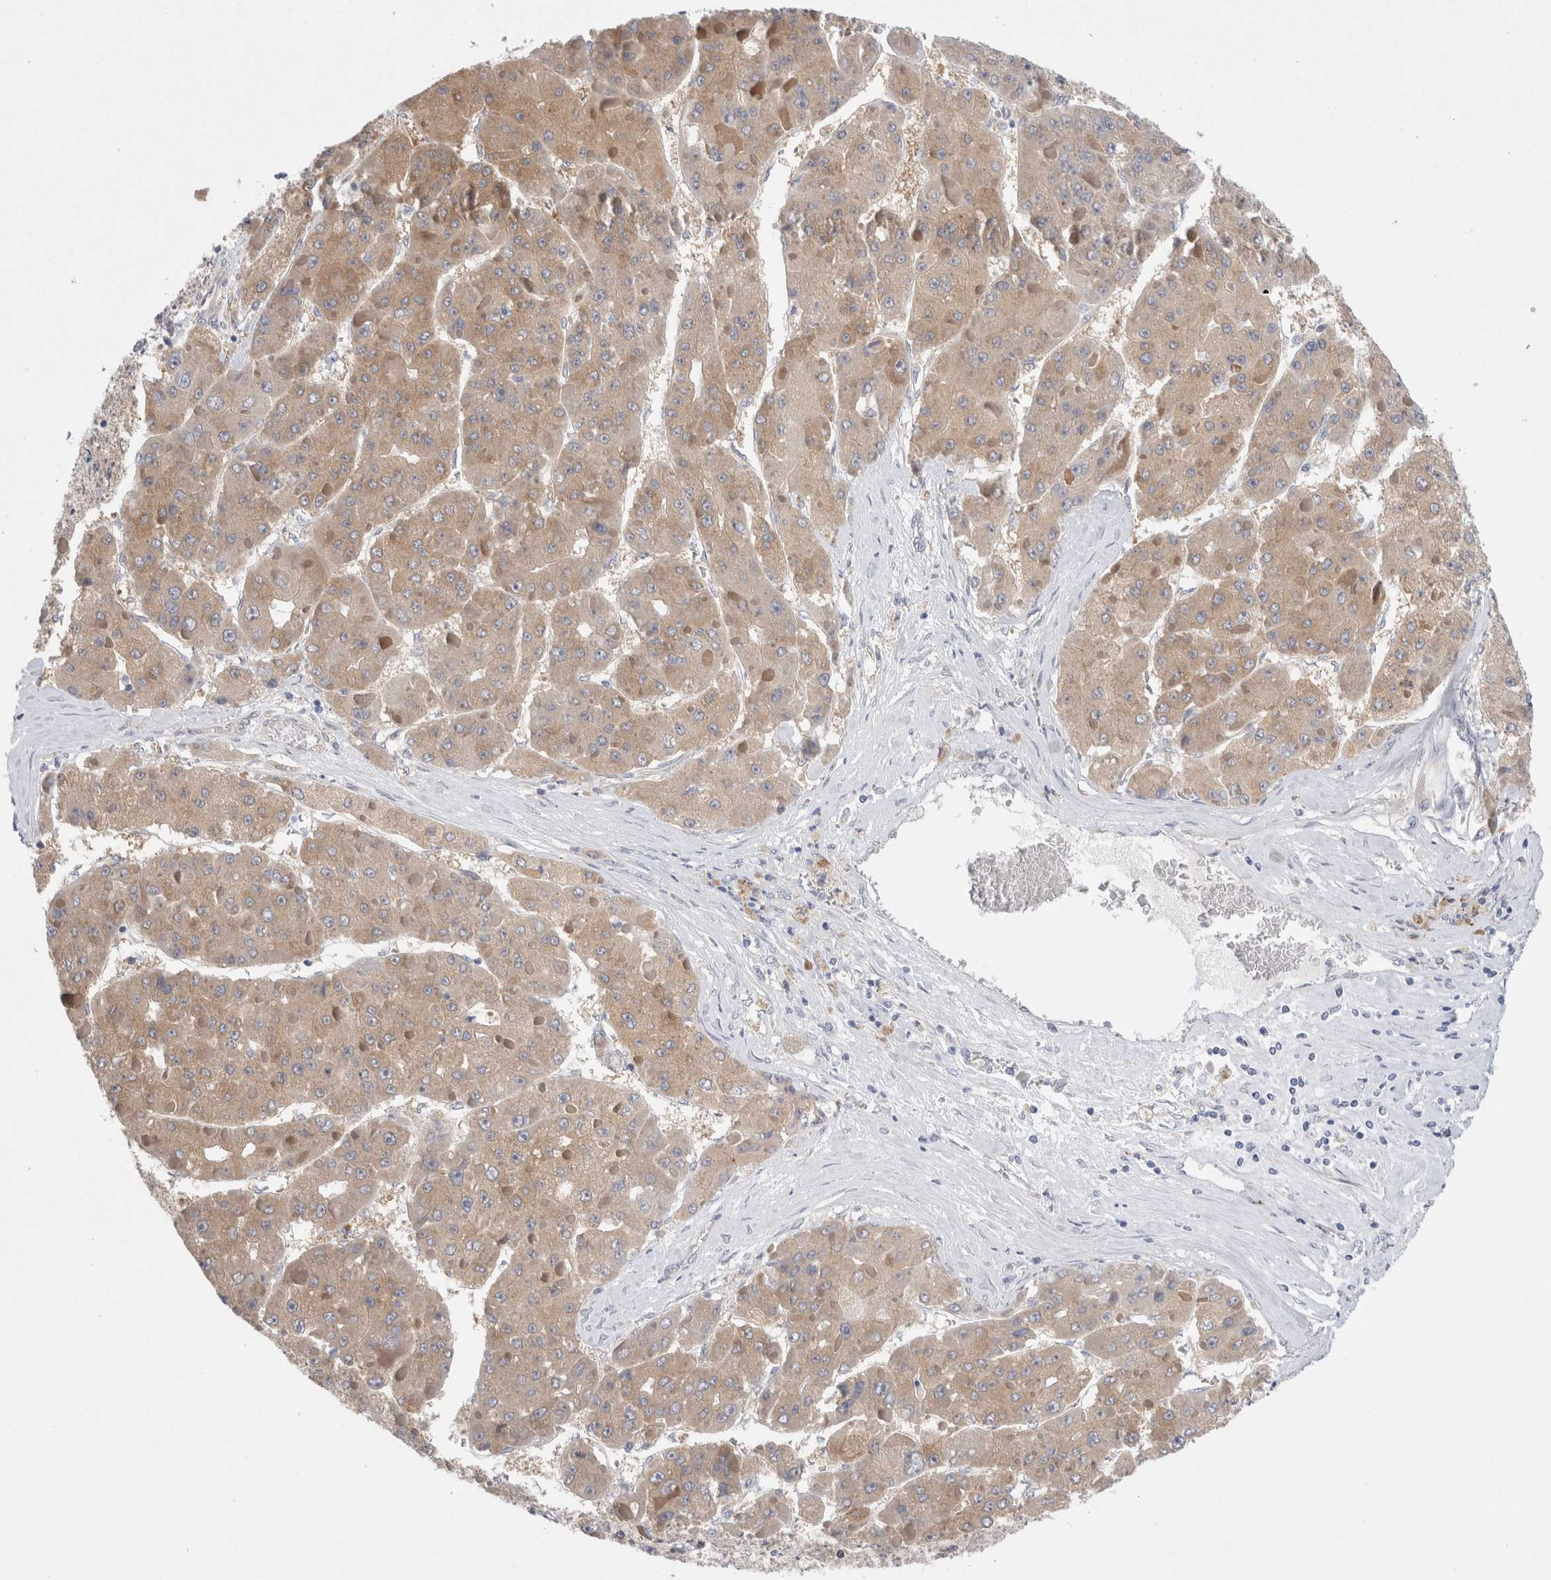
{"staining": {"intensity": "weak", "quantity": ">75%", "location": "cytoplasmic/membranous"}, "tissue": "liver cancer", "cell_type": "Tumor cells", "image_type": "cancer", "snomed": [{"axis": "morphology", "description": "Carcinoma, Hepatocellular, NOS"}, {"axis": "topography", "description": "Liver"}], "caption": "Liver hepatocellular carcinoma tissue reveals weak cytoplasmic/membranous positivity in approximately >75% of tumor cells", "gene": "WIPF2", "patient": {"sex": "female", "age": 73}}